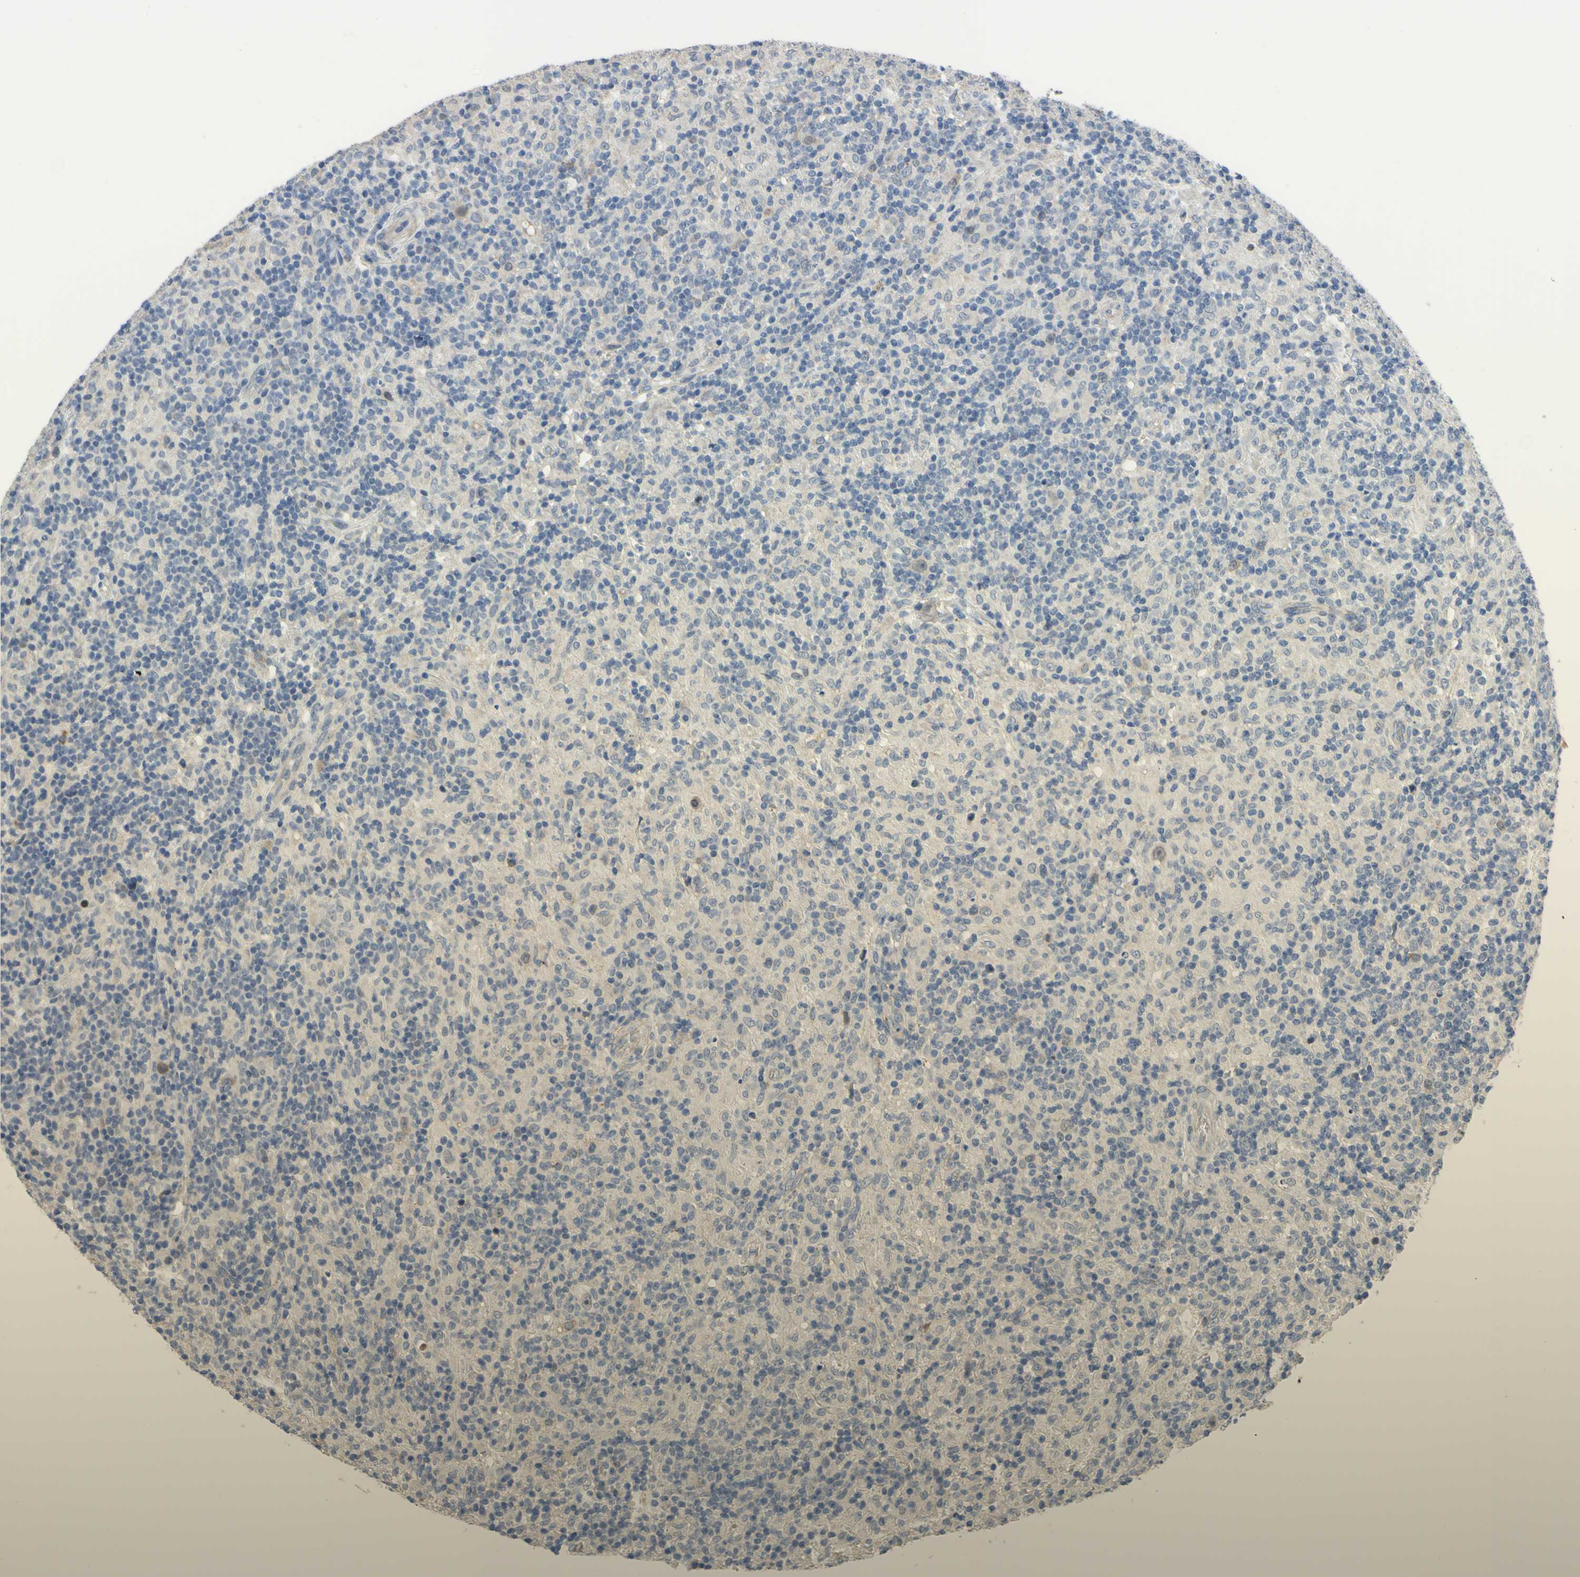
{"staining": {"intensity": "weak", "quantity": "25%-75%", "location": "cytoplasmic/membranous"}, "tissue": "lymphoma", "cell_type": "Tumor cells", "image_type": "cancer", "snomed": [{"axis": "morphology", "description": "Hodgkin's disease, NOS"}, {"axis": "topography", "description": "Lymph node"}], "caption": "An immunohistochemistry photomicrograph of neoplastic tissue is shown. Protein staining in brown shows weak cytoplasmic/membranous positivity in lymphoma within tumor cells.", "gene": "LHX9", "patient": {"sex": "male", "age": 70}}